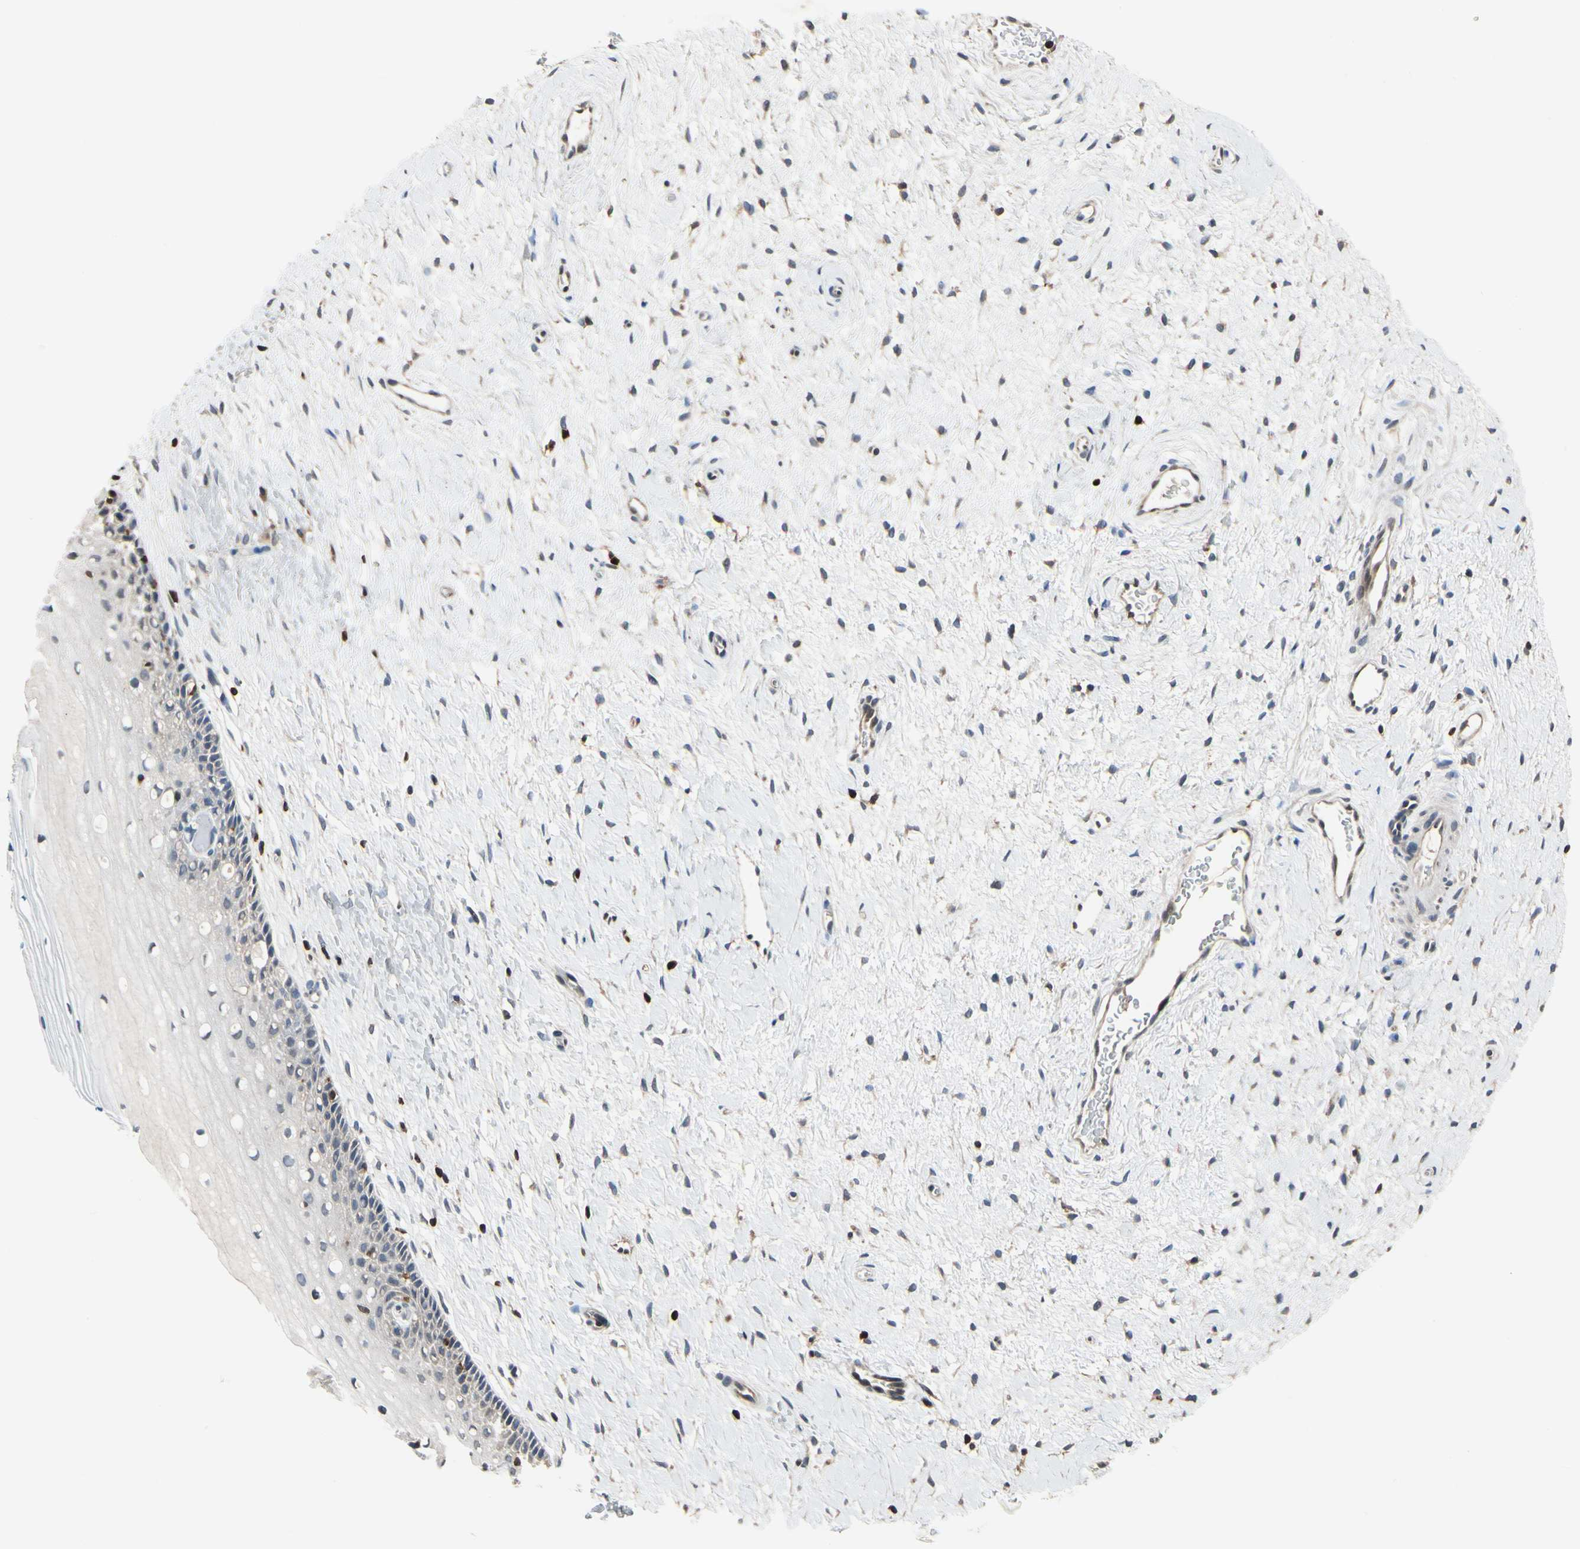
{"staining": {"intensity": "negative", "quantity": "none", "location": "none"}, "tissue": "cervix", "cell_type": "Glandular cells", "image_type": "normal", "snomed": [{"axis": "morphology", "description": "Normal tissue, NOS"}, {"axis": "topography", "description": "Cervix"}], "caption": "A micrograph of cervix stained for a protein shows no brown staining in glandular cells. (Brightfield microscopy of DAB (3,3'-diaminobenzidine) immunohistochemistry (IHC) at high magnification).", "gene": "NFATC2", "patient": {"sex": "female", "age": 39}}